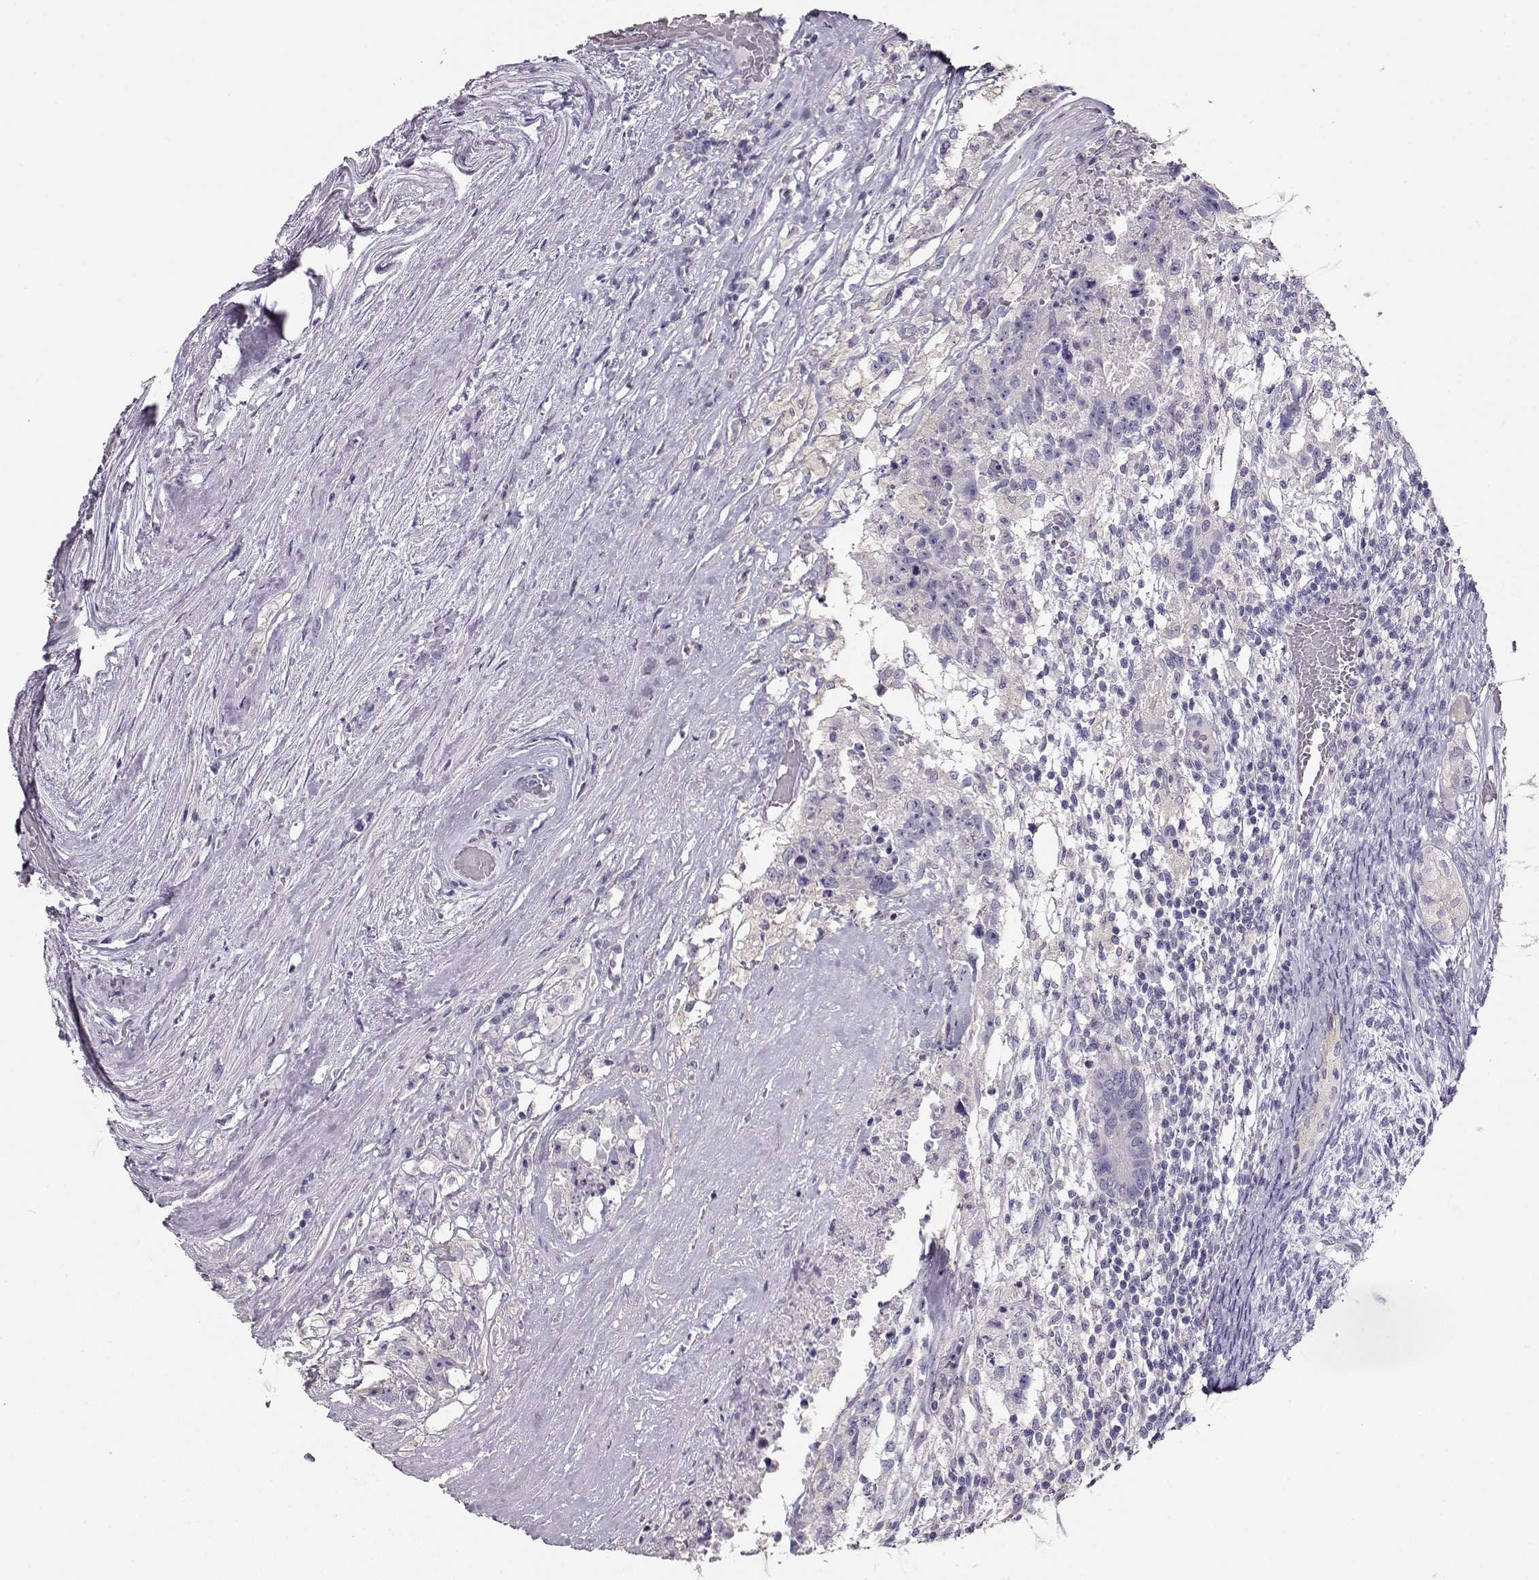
{"staining": {"intensity": "negative", "quantity": "none", "location": "none"}, "tissue": "testis cancer", "cell_type": "Tumor cells", "image_type": "cancer", "snomed": [{"axis": "morphology", "description": "Seminoma, NOS"}, {"axis": "morphology", "description": "Carcinoma, Embryonal, NOS"}, {"axis": "topography", "description": "Testis"}], "caption": "High power microscopy image of an immunohistochemistry micrograph of embryonal carcinoma (testis), revealing no significant positivity in tumor cells.", "gene": "NDRG4", "patient": {"sex": "male", "age": 41}}